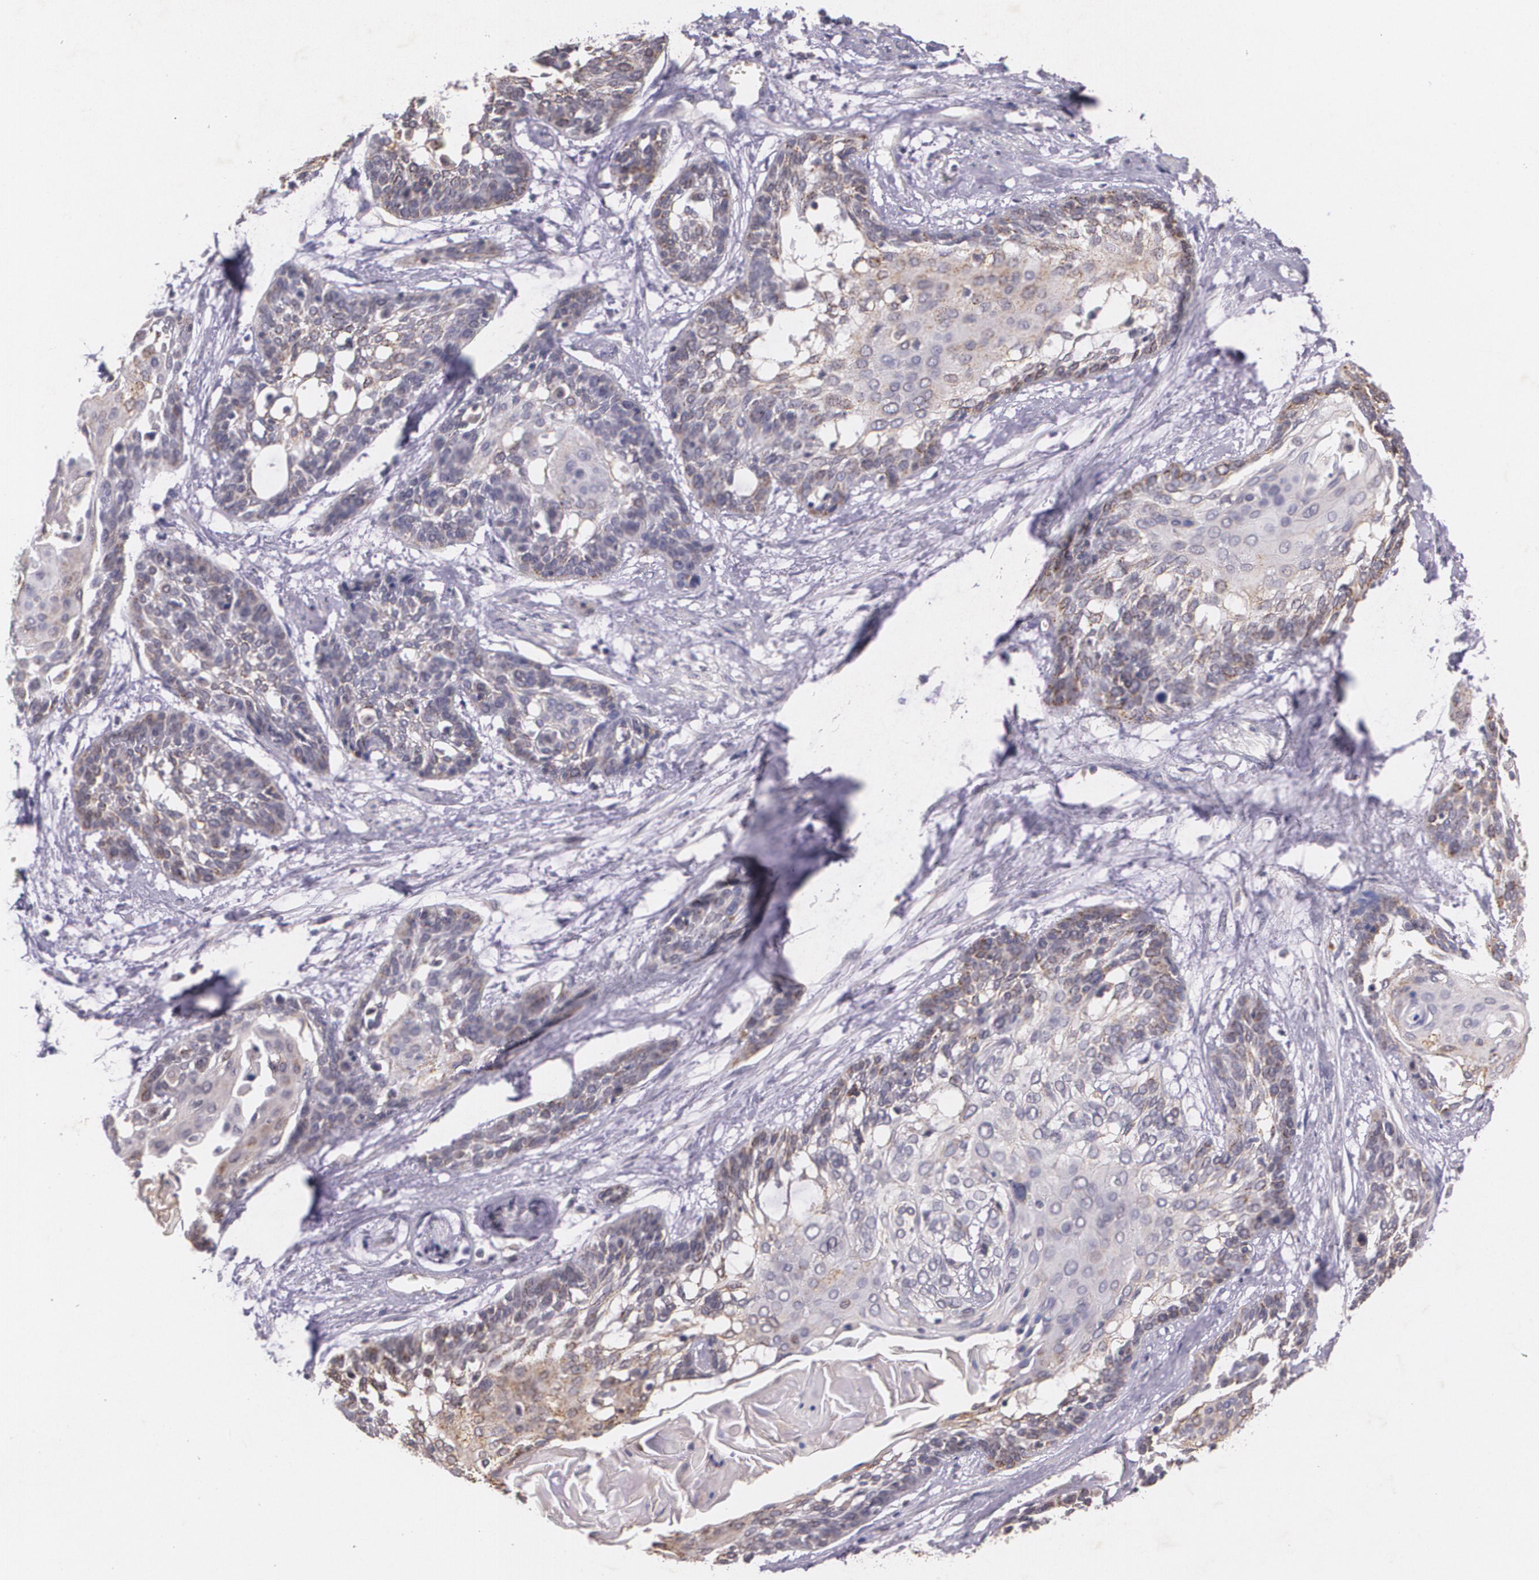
{"staining": {"intensity": "weak", "quantity": "25%-75%", "location": "cytoplasmic/membranous"}, "tissue": "cervical cancer", "cell_type": "Tumor cells", "image_type": "cancer", "snomed": [{"axis": "morphology", "description": "Squamous cell carcinoma, NOS"}, {"axis": "topography", "description": "Cervix"}], "caption": "A histopathology image showing weak cytoplasmic/membranous expression in approximately 25%-75% of tumor cells in squamous cell carcinoma (cervical), as visualized by brown immunohistochemical staining.", "gene": "TM4SF1", "patient": {"sex": "female", "age": 57}}